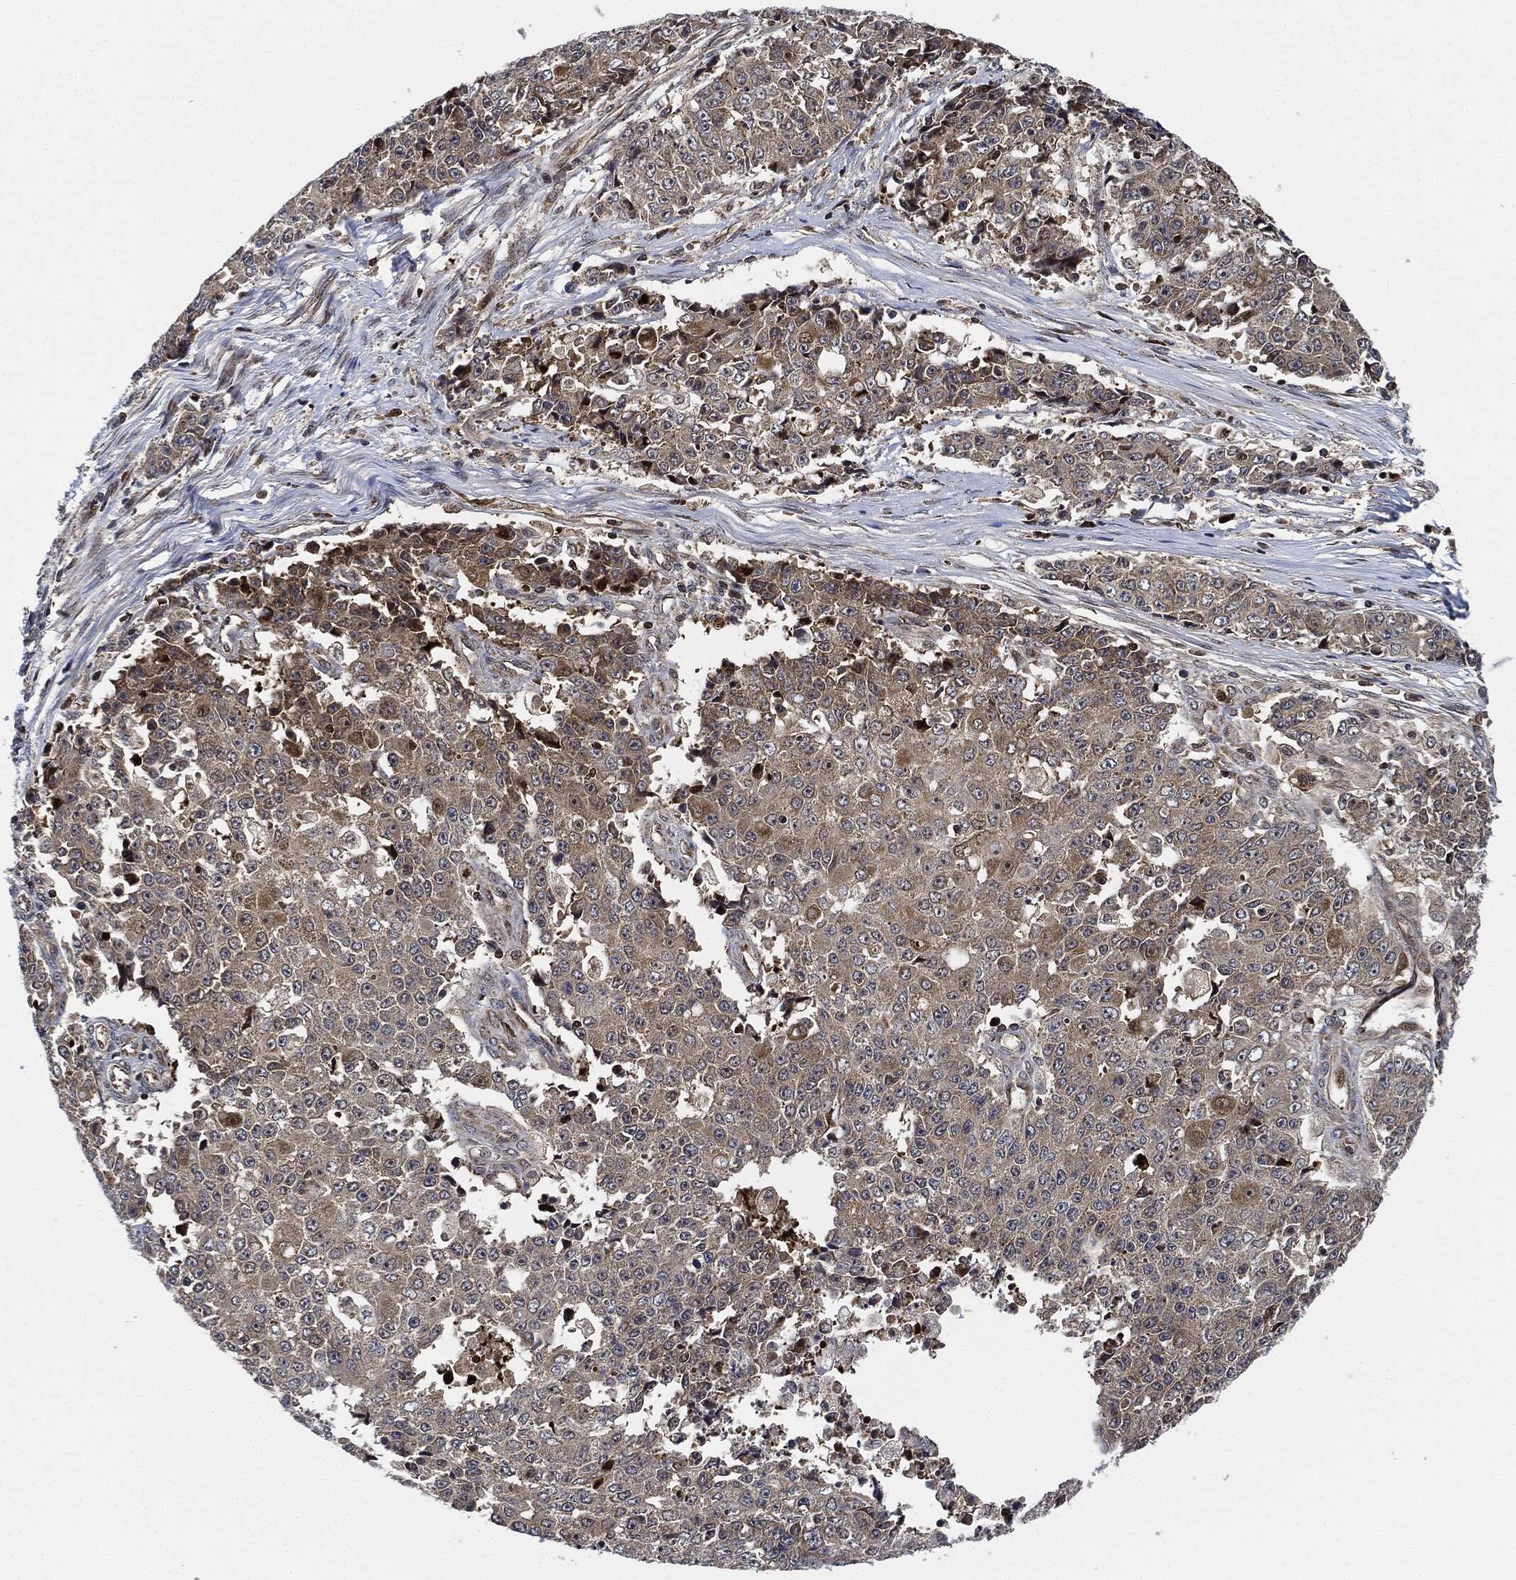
{"staining": {"intensity": "weak", "quantity": "<25%", "location": "cytoplasmic/membranous"}, "tissue": "ovarian cancer", "cell_type": "Tumor cells", "image_type": "cancer", "snomed": [{"axis": "morphology", "description": "Carcinoma, endometroid"}, {"axis": "topography", "description": "Ovary"}], "caption": "A micrograph of endometroid carcinoma (ovarian) stained for a protein demonstrates no brown staining in tumor cells.", "gene": "RNASEL", "patient": {"sex": "female", "age": 42}}